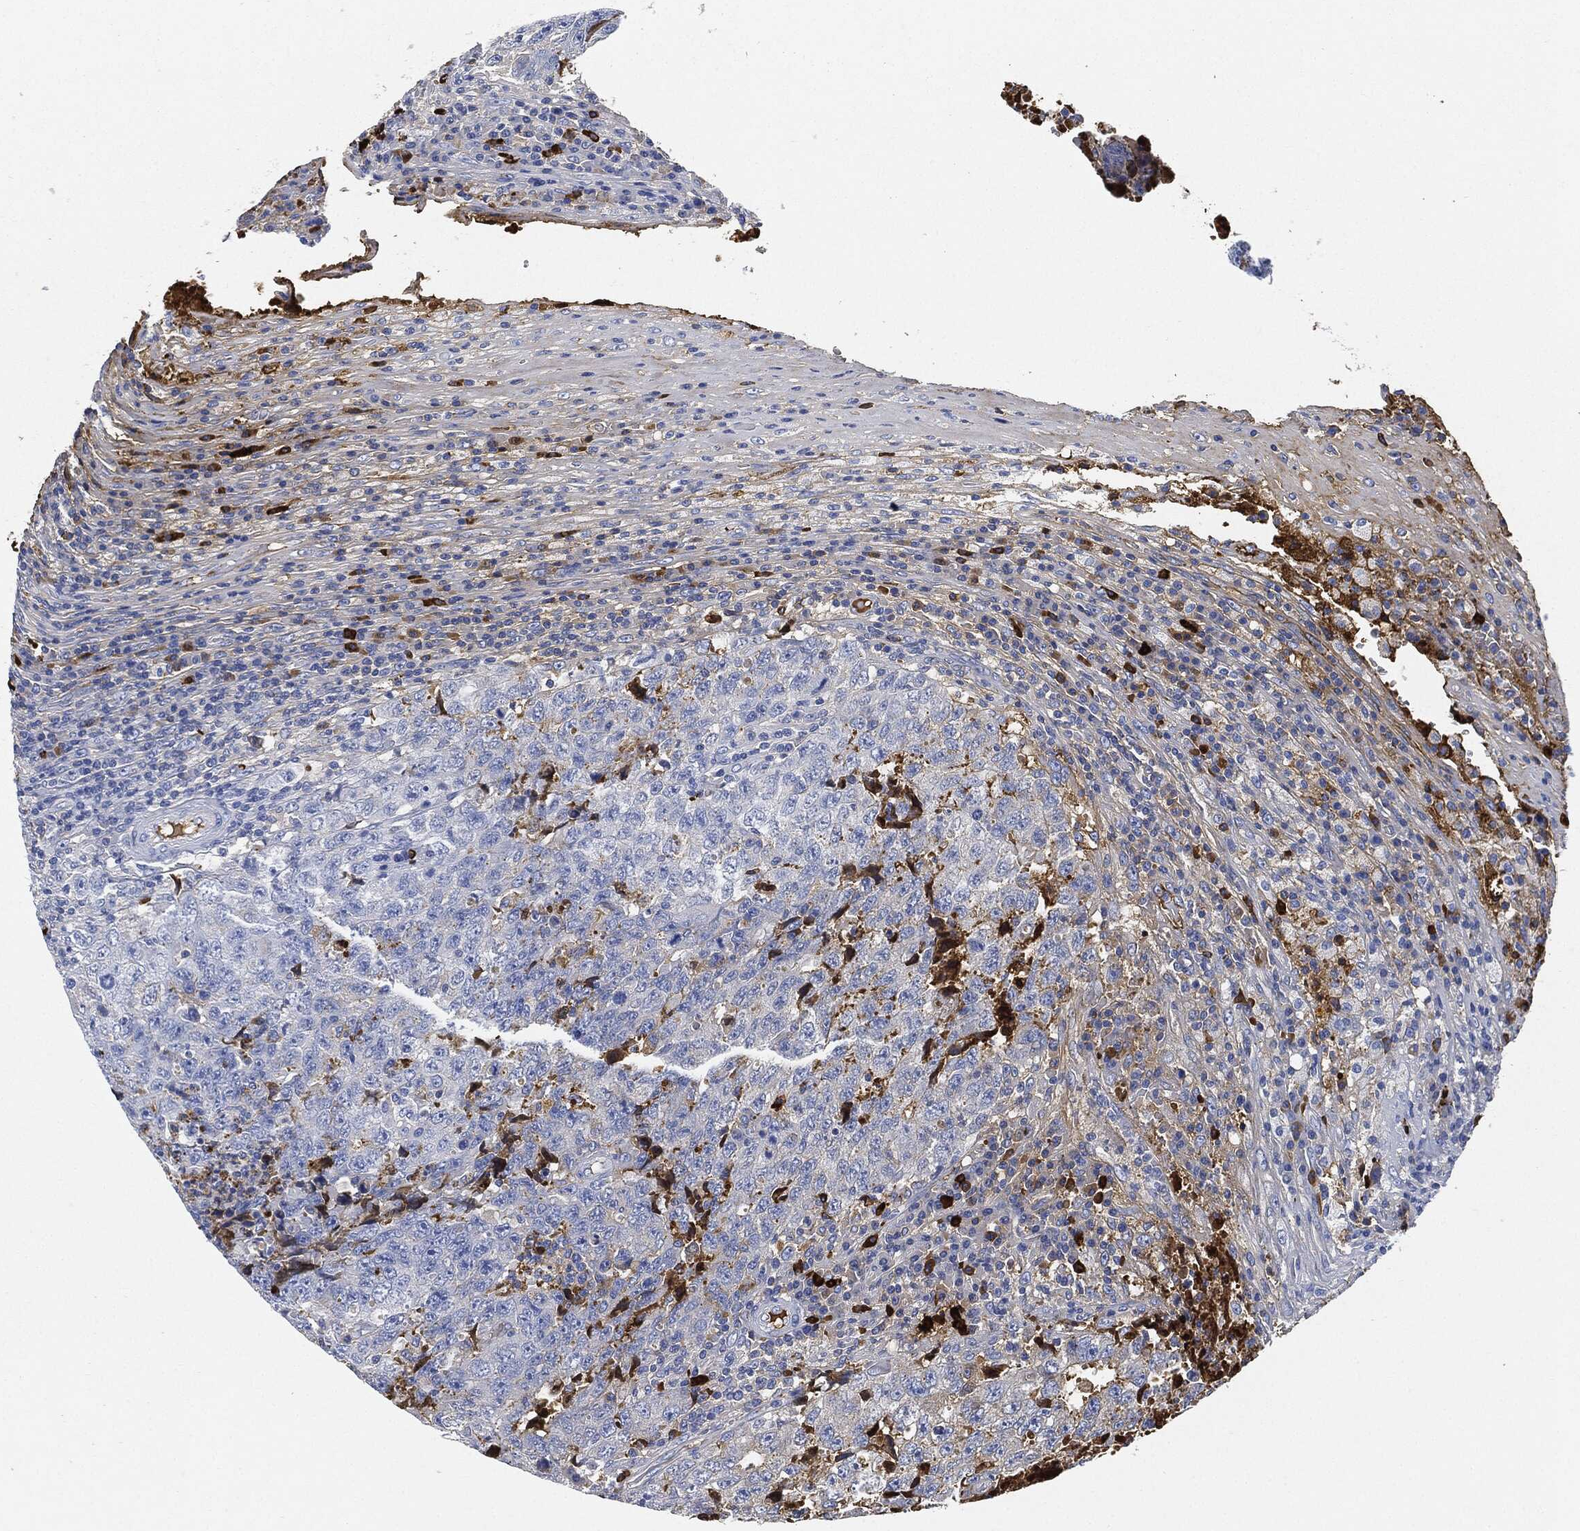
{"staining": {"intensity": "negative", "quantity": "none", "location": "none"}, "tissue": "testis cancer", "cell_type": "Tumor cells", "image_type": "cancer", "snomed": [{"axis": "morphology", "description": "Necrosis, NOS"}, {"axis": "morphology", "description": "Carcinoma, Embryonal, NOS"}, {"axis": "topography", "description": "Testis"}], "caption": "Tumor cells are negative for brown protein staining in testis cancer (embryonal carcinoma).", "gene": "IGLV6-57", "patient": {"sex": "male", "age": 19}}